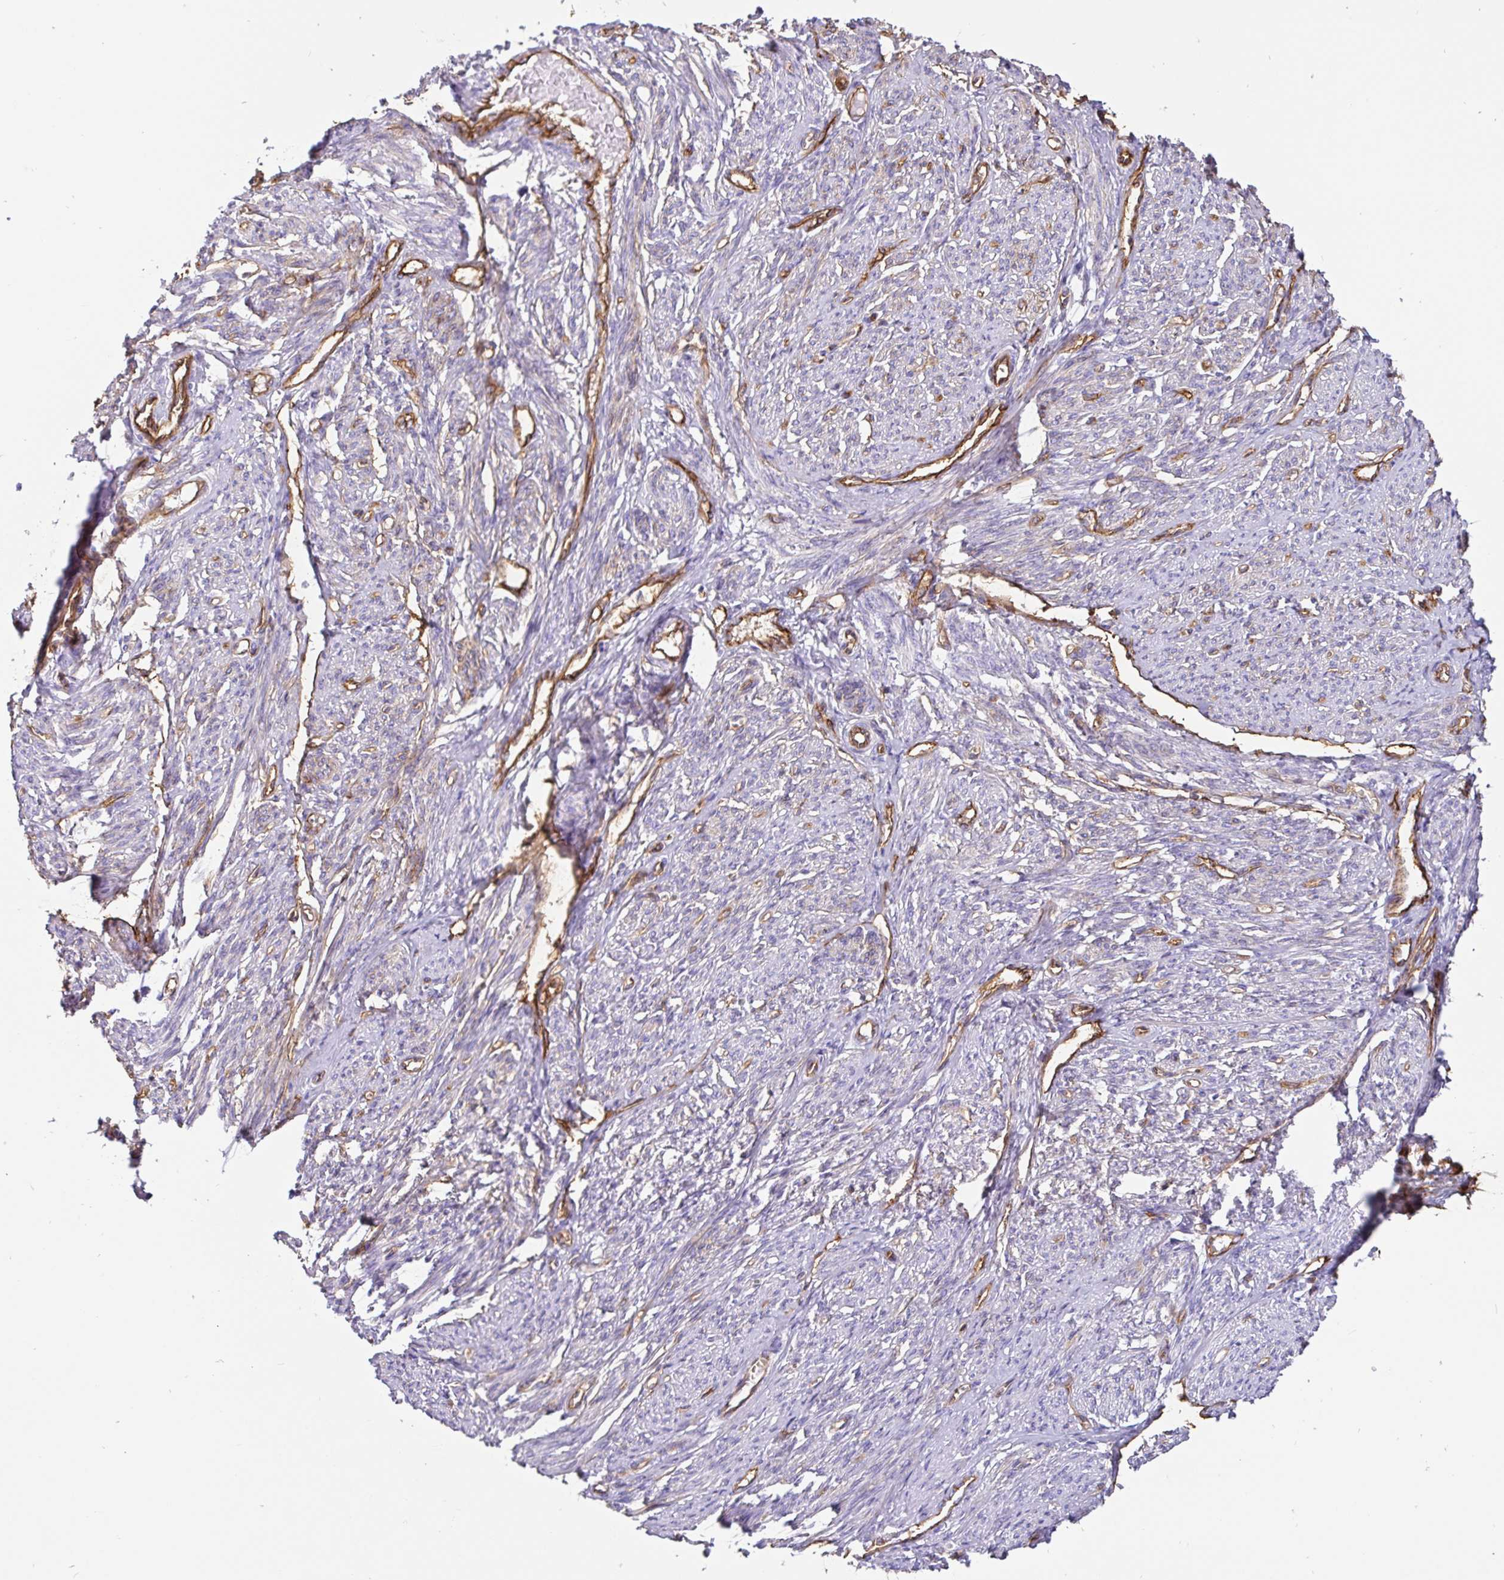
{"staining": {"intensity": "negative", "quantity": "none", "location": "none"}, "tissue": "smooth muscle", "cell_type": "Smooth muscle cells", "image_type": "normal", "snomed": [{"axis": "morphology", "description": "Normal tissue, NOS"}, {"axis": "topography", "description": "Smooth muscle"}], "caption": "Unremarkable smooth muscle was stained to show a protein in brown. There is no significant staining in smooth muscle cells. (Immunohistochemistry (ihc), brightfield microscopy, high magnification).", "gene": "ANXA2", "patient": {"sex": "female", "age": 65}}